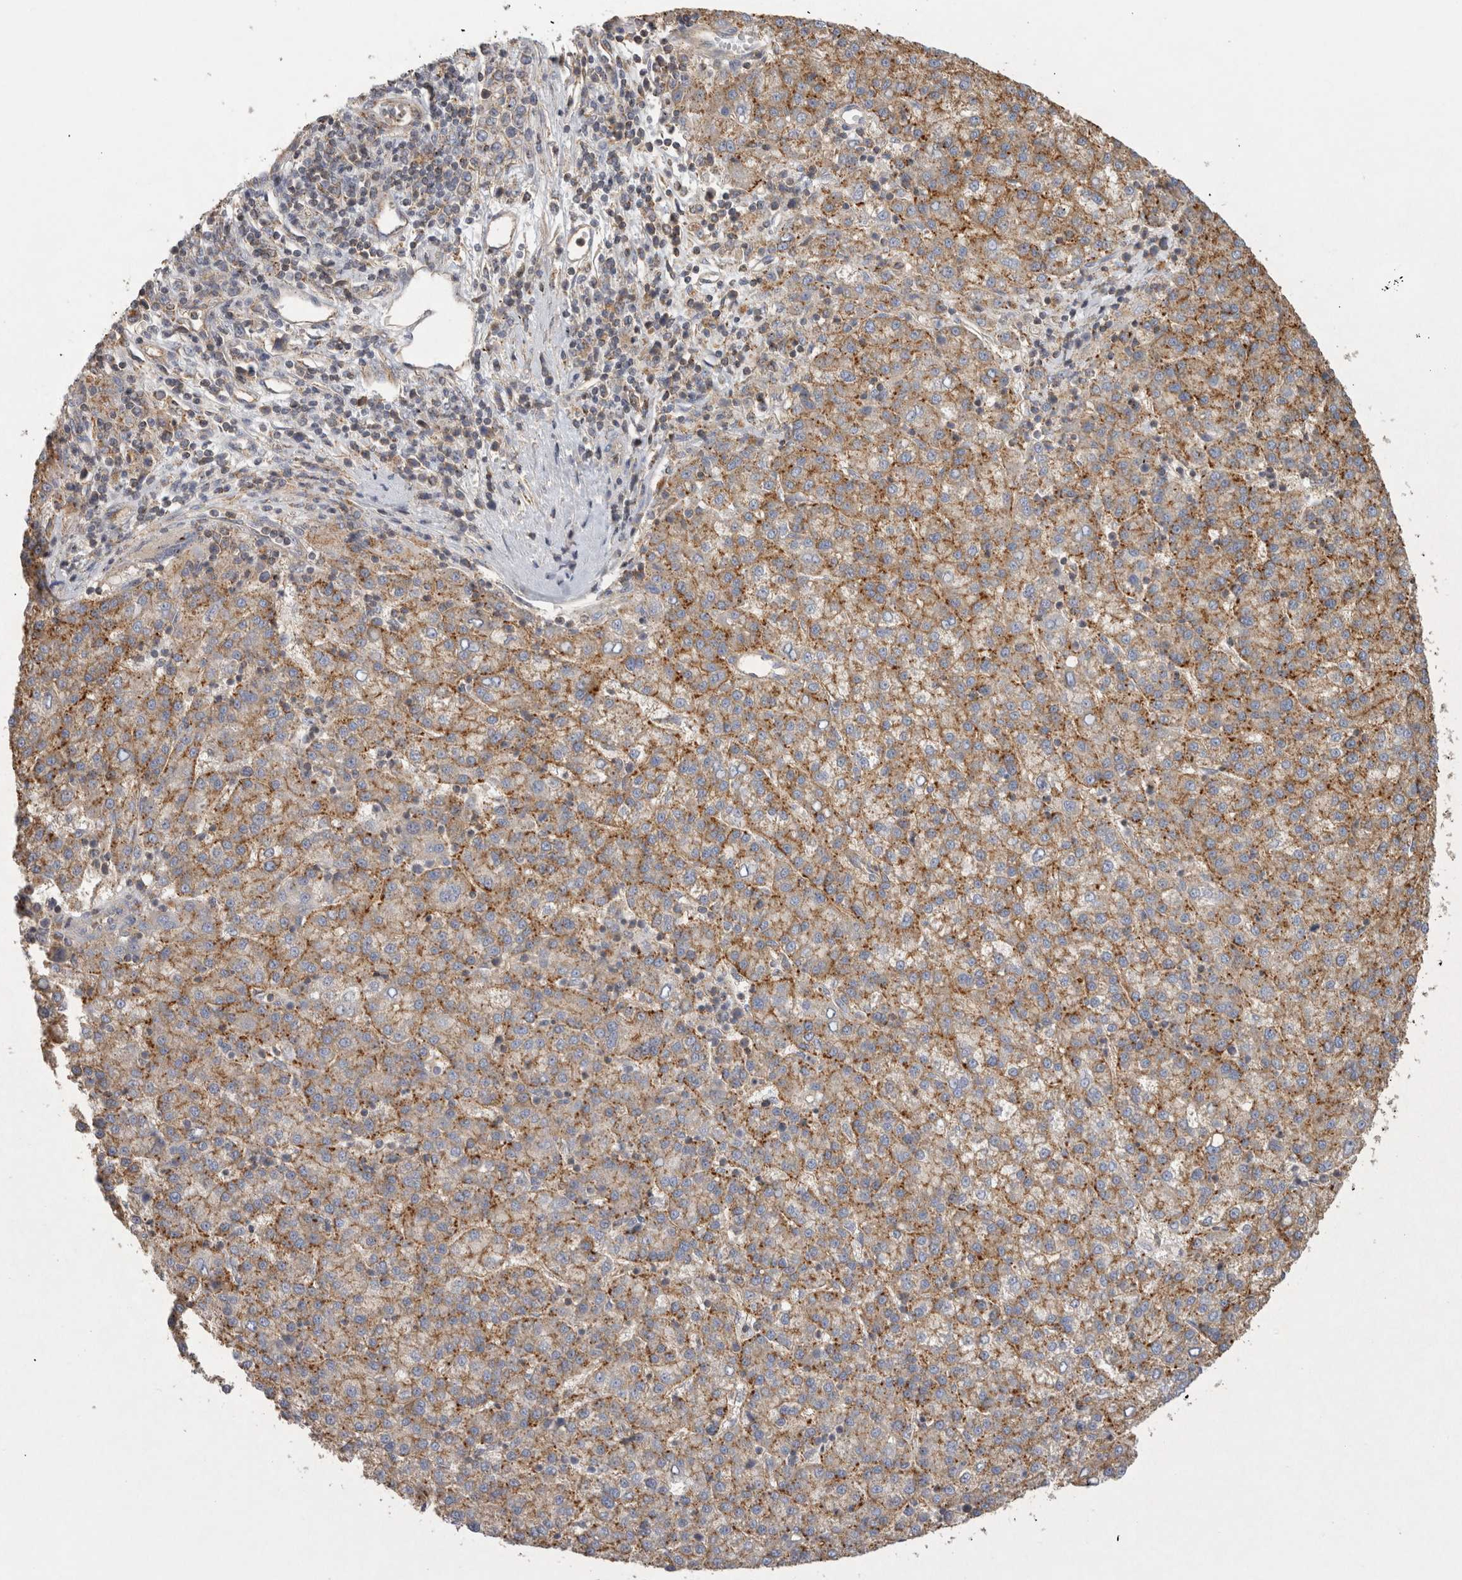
{"staining": {"intensity": "moderate", "quantity": ">75%", "location": "cytoplasmic/membranous"}, "tissue": "liver cancer", "cell_type": "Tumor cells", "image_type": "cancer", "snomed": [{"axis": "morphology", "description": "Carcinoma, Hepatocellular, NOS"}, {"axis": "topography", "description": "Liver"}], "caption": "Protein expression analysis of hepatocellular carcinoma (liver) shows moderate cytoplasmic/membranous staining in about >75% of tumor cells.", "gene": "CHMP6", "patient": {"sex": "female", "age": 58}}